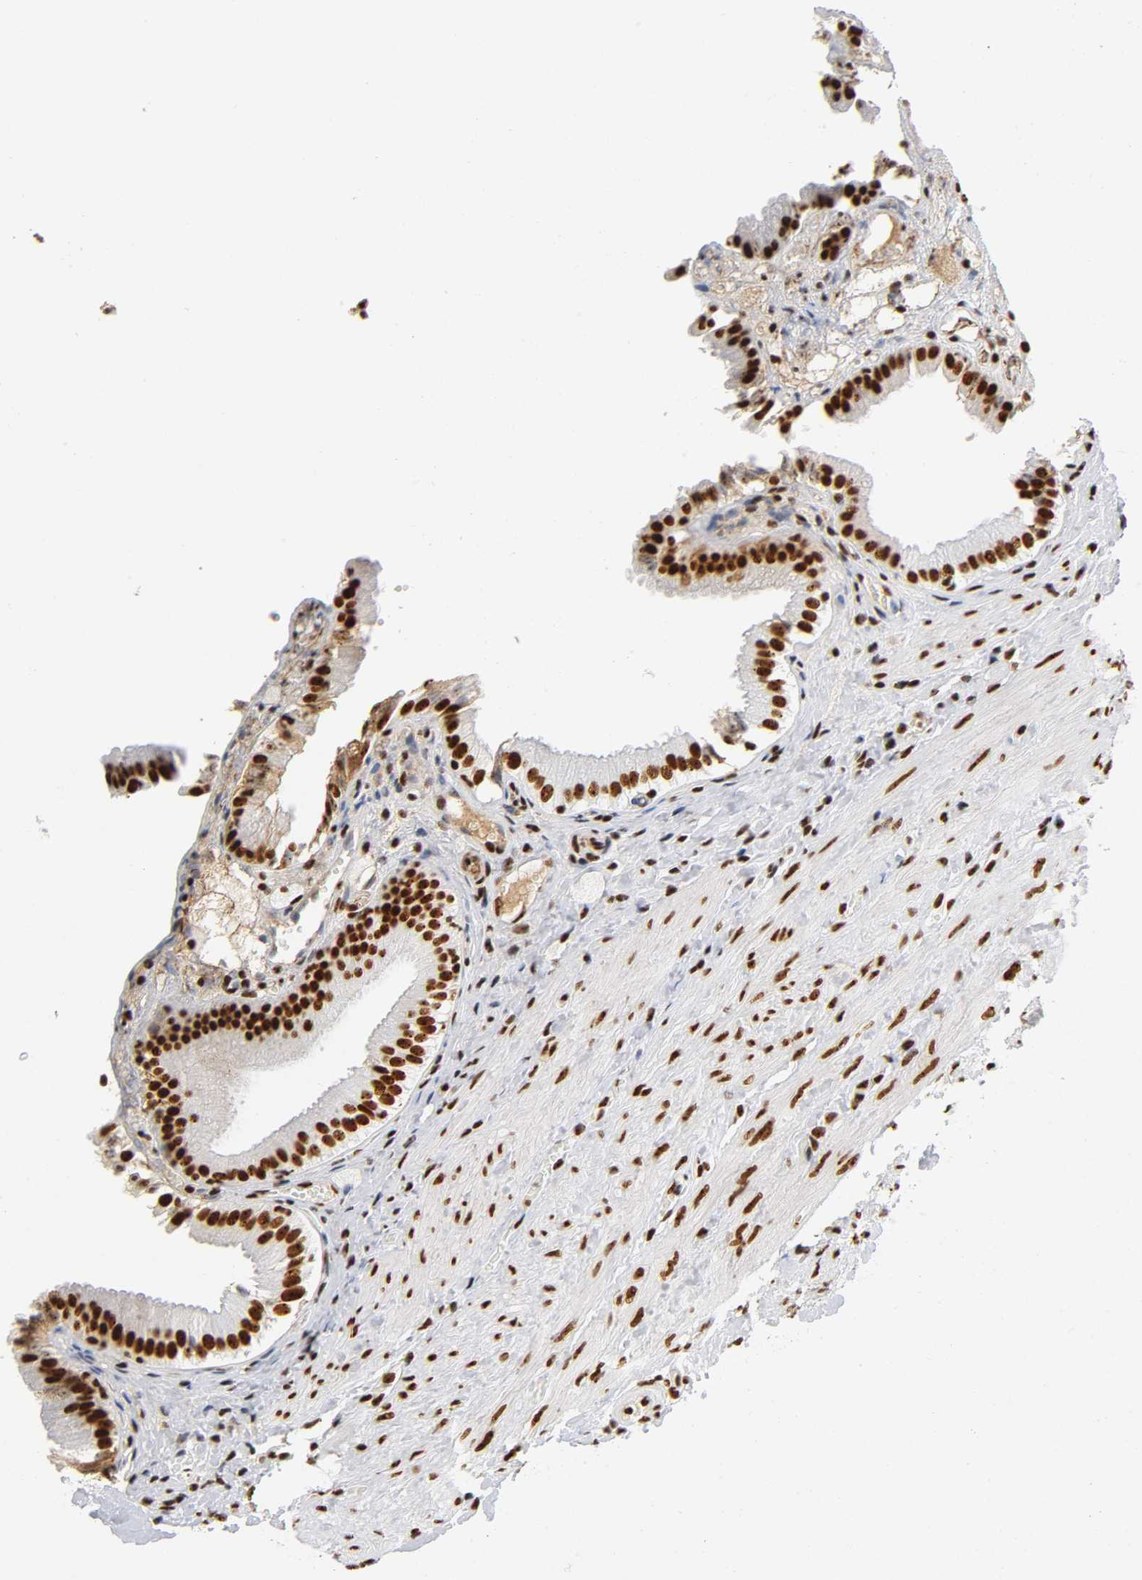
{"staining": {"intensity": "strong", "quantity": ">75%", "location": "nuclear"}, "tissue": "gallbladder", "cell_type": "Glandular cells", "image_type": "normal", "snomed": [{"axis": "morphology", "description": "Normal tissue, NOS"}, {"axis": "topography", "description": "Gallbladder"}], "caption": "Strong nuclear expression for a protein is appreciated in approximately >75% of glandular cells of normal gallbladder using immunohistochemistry (IHC).", "gene": "UBTF", "patient": {"sex": "female", "age": 24}}